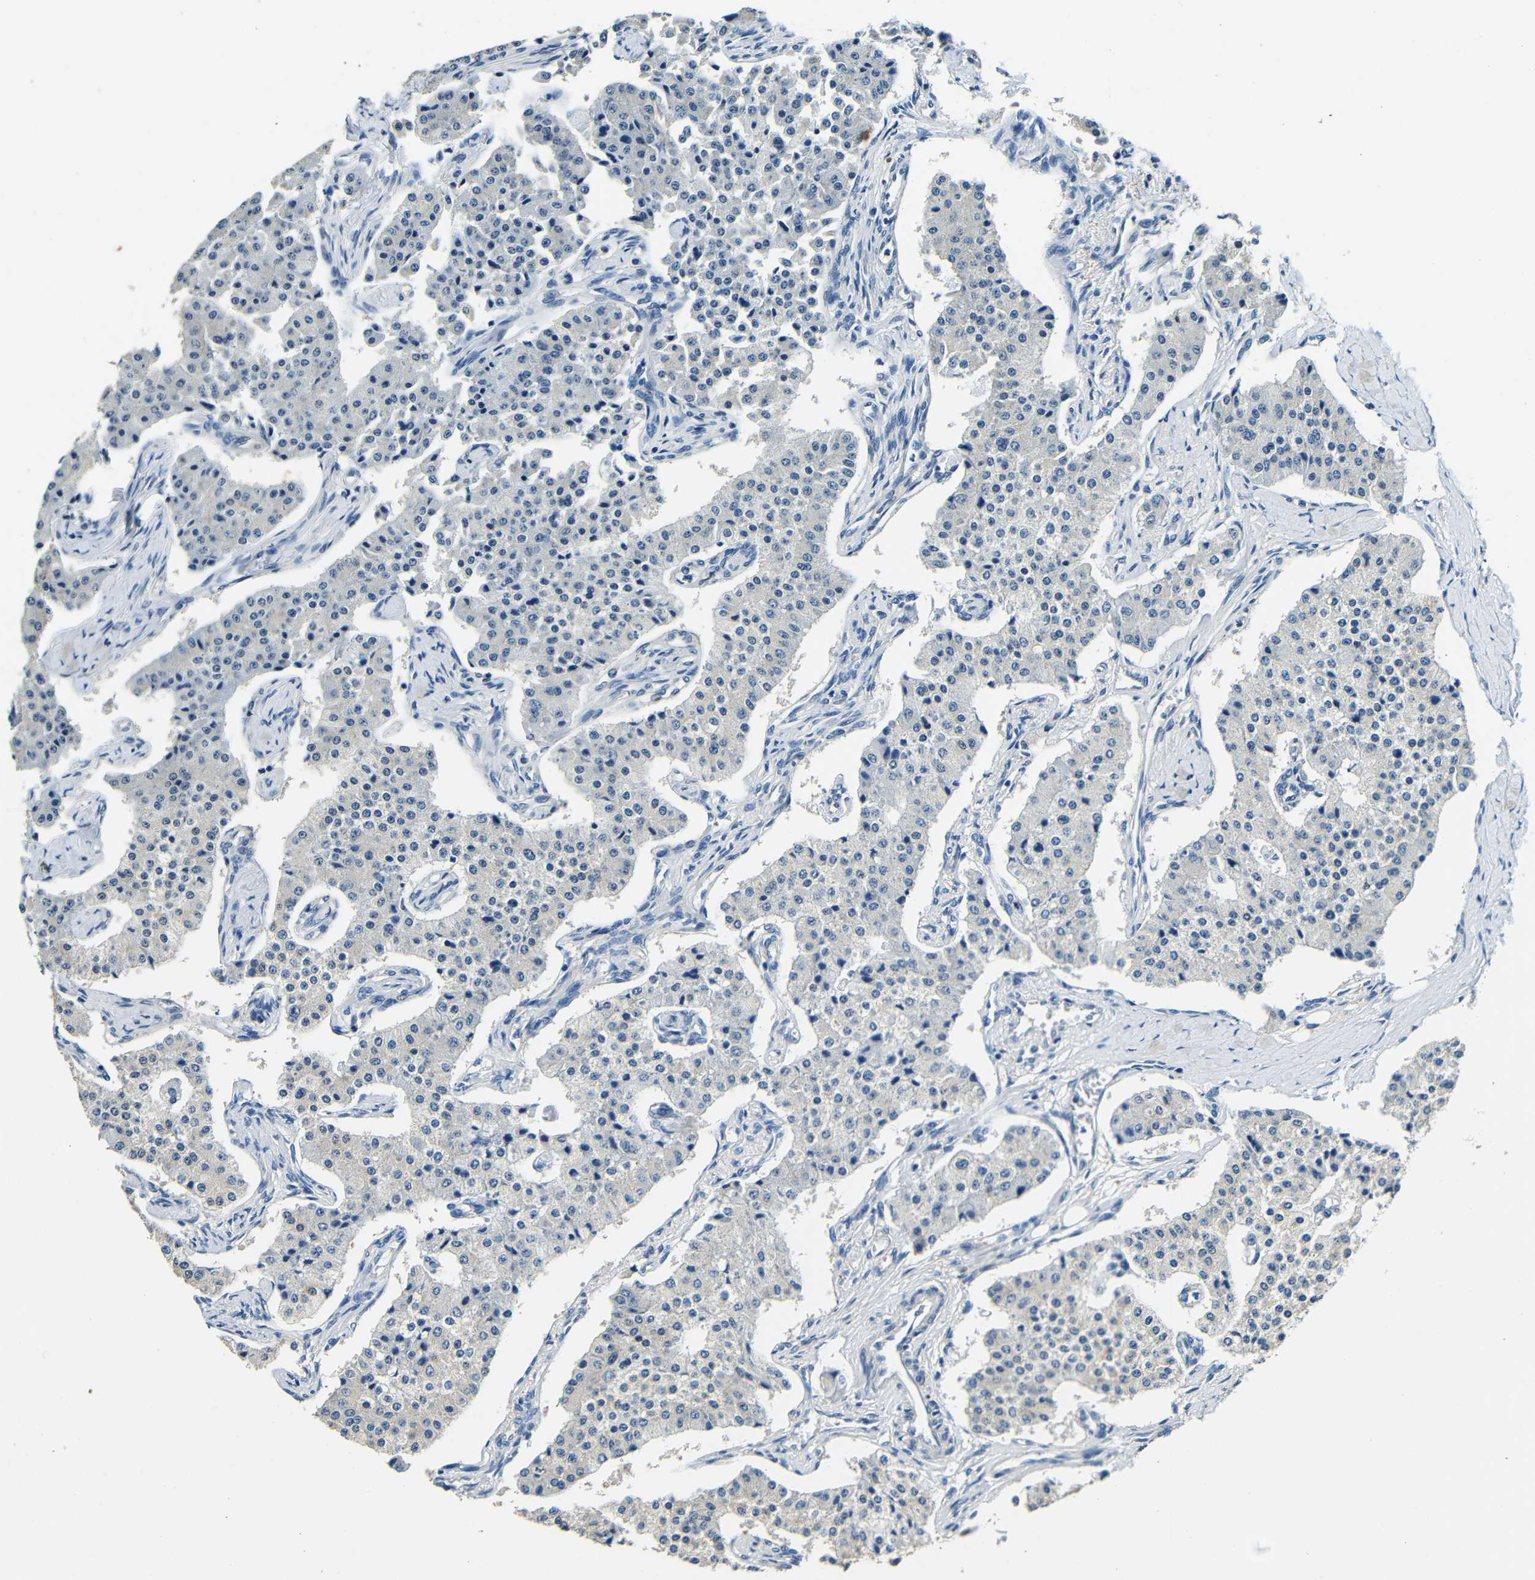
{"staining": {"intensity": "negative", "quantity": "none", "location": "none"}, "tissue": "carcinoid", "cell_type": "Tumor cells", "image_type": "cancer", "snomed": [{"axis": "morphology", "description": "Carcinoid, malignant, NOS"}, {"axis": "topography", "description": "Colon"}], "caption": "Tumor cells are negative for protein expression in human carcinoid.", "gene": "FMO5", "patient": {"sex": "female", "age": 52}}